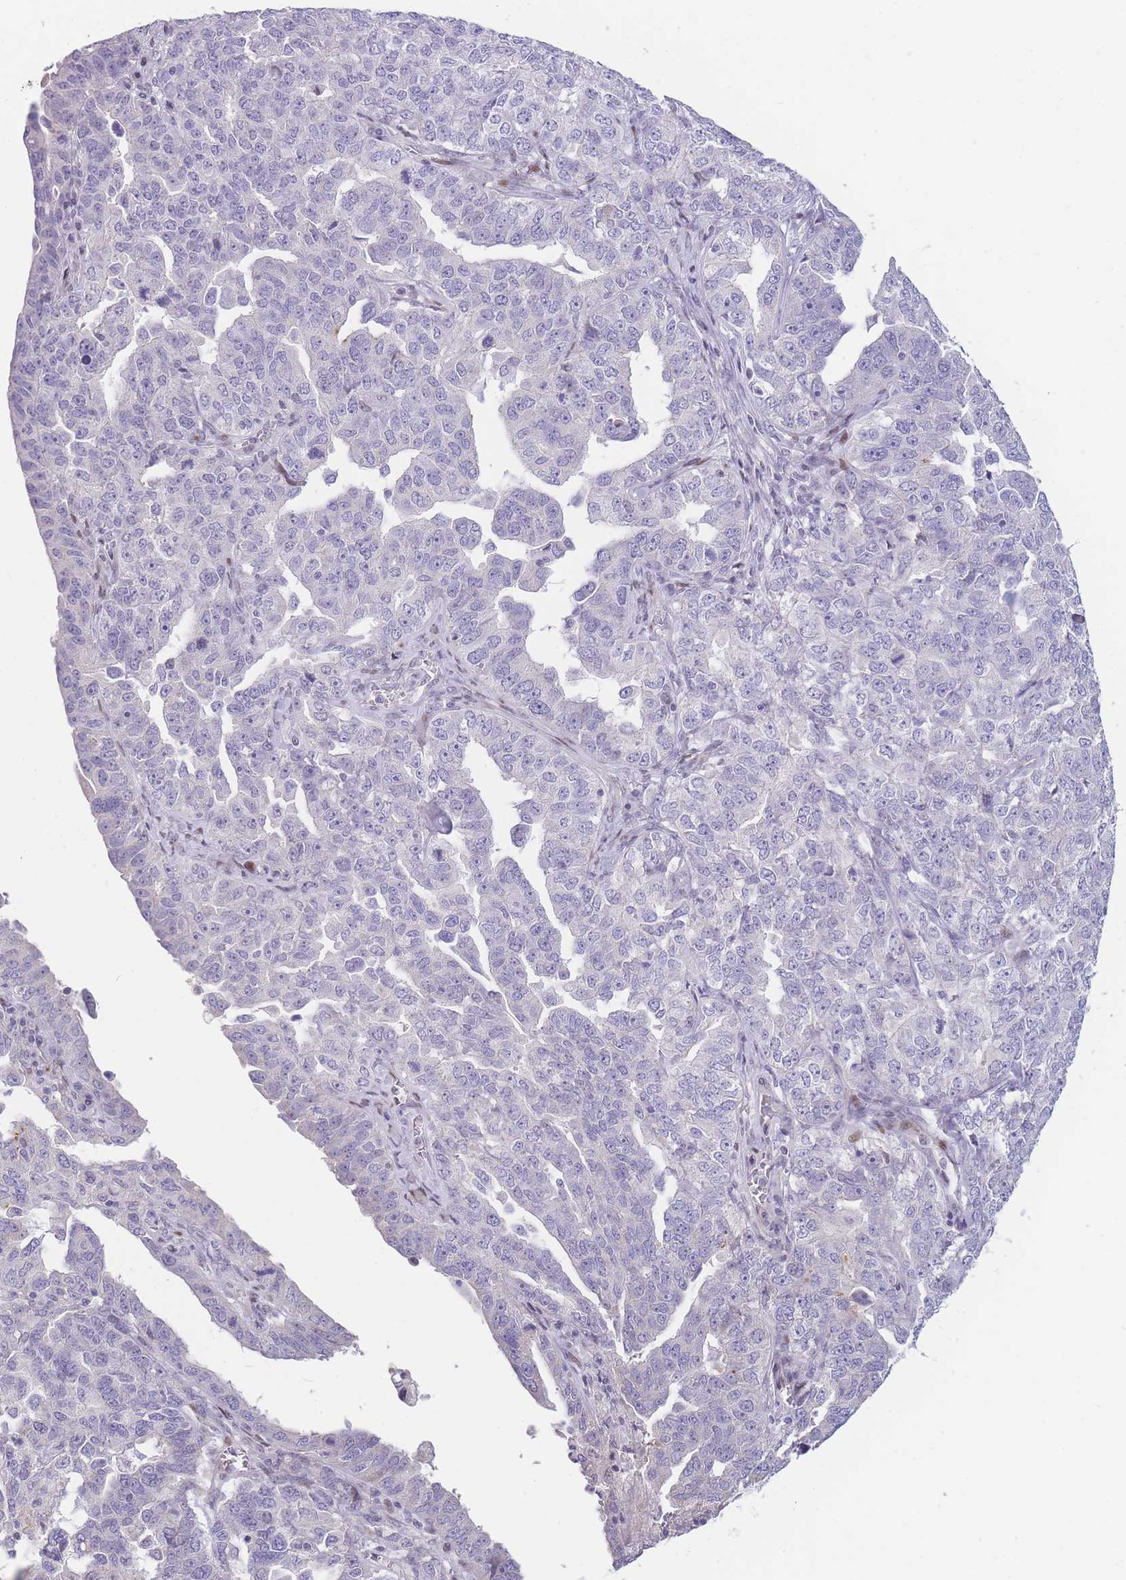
{"staining": {"intensity": "negative", "quantity": "none", "location": "none"}, "tissue": "ovarian cancer", "cell_type": "Tumor cells", "image_type": "cancer", "snomed": [{"axis": "morphology", "description": "Carcinoma, endometroid"}, {"axis": "topography", "description": "Ovary"}], "caption": "Immunohistochemistry histopathology image of ovarian cancer stained for a protein (brown), which exhibits no positivity in tumor cells.", "gene": "SHCBP1", "patient": {"sex": "female", "age": 62}}